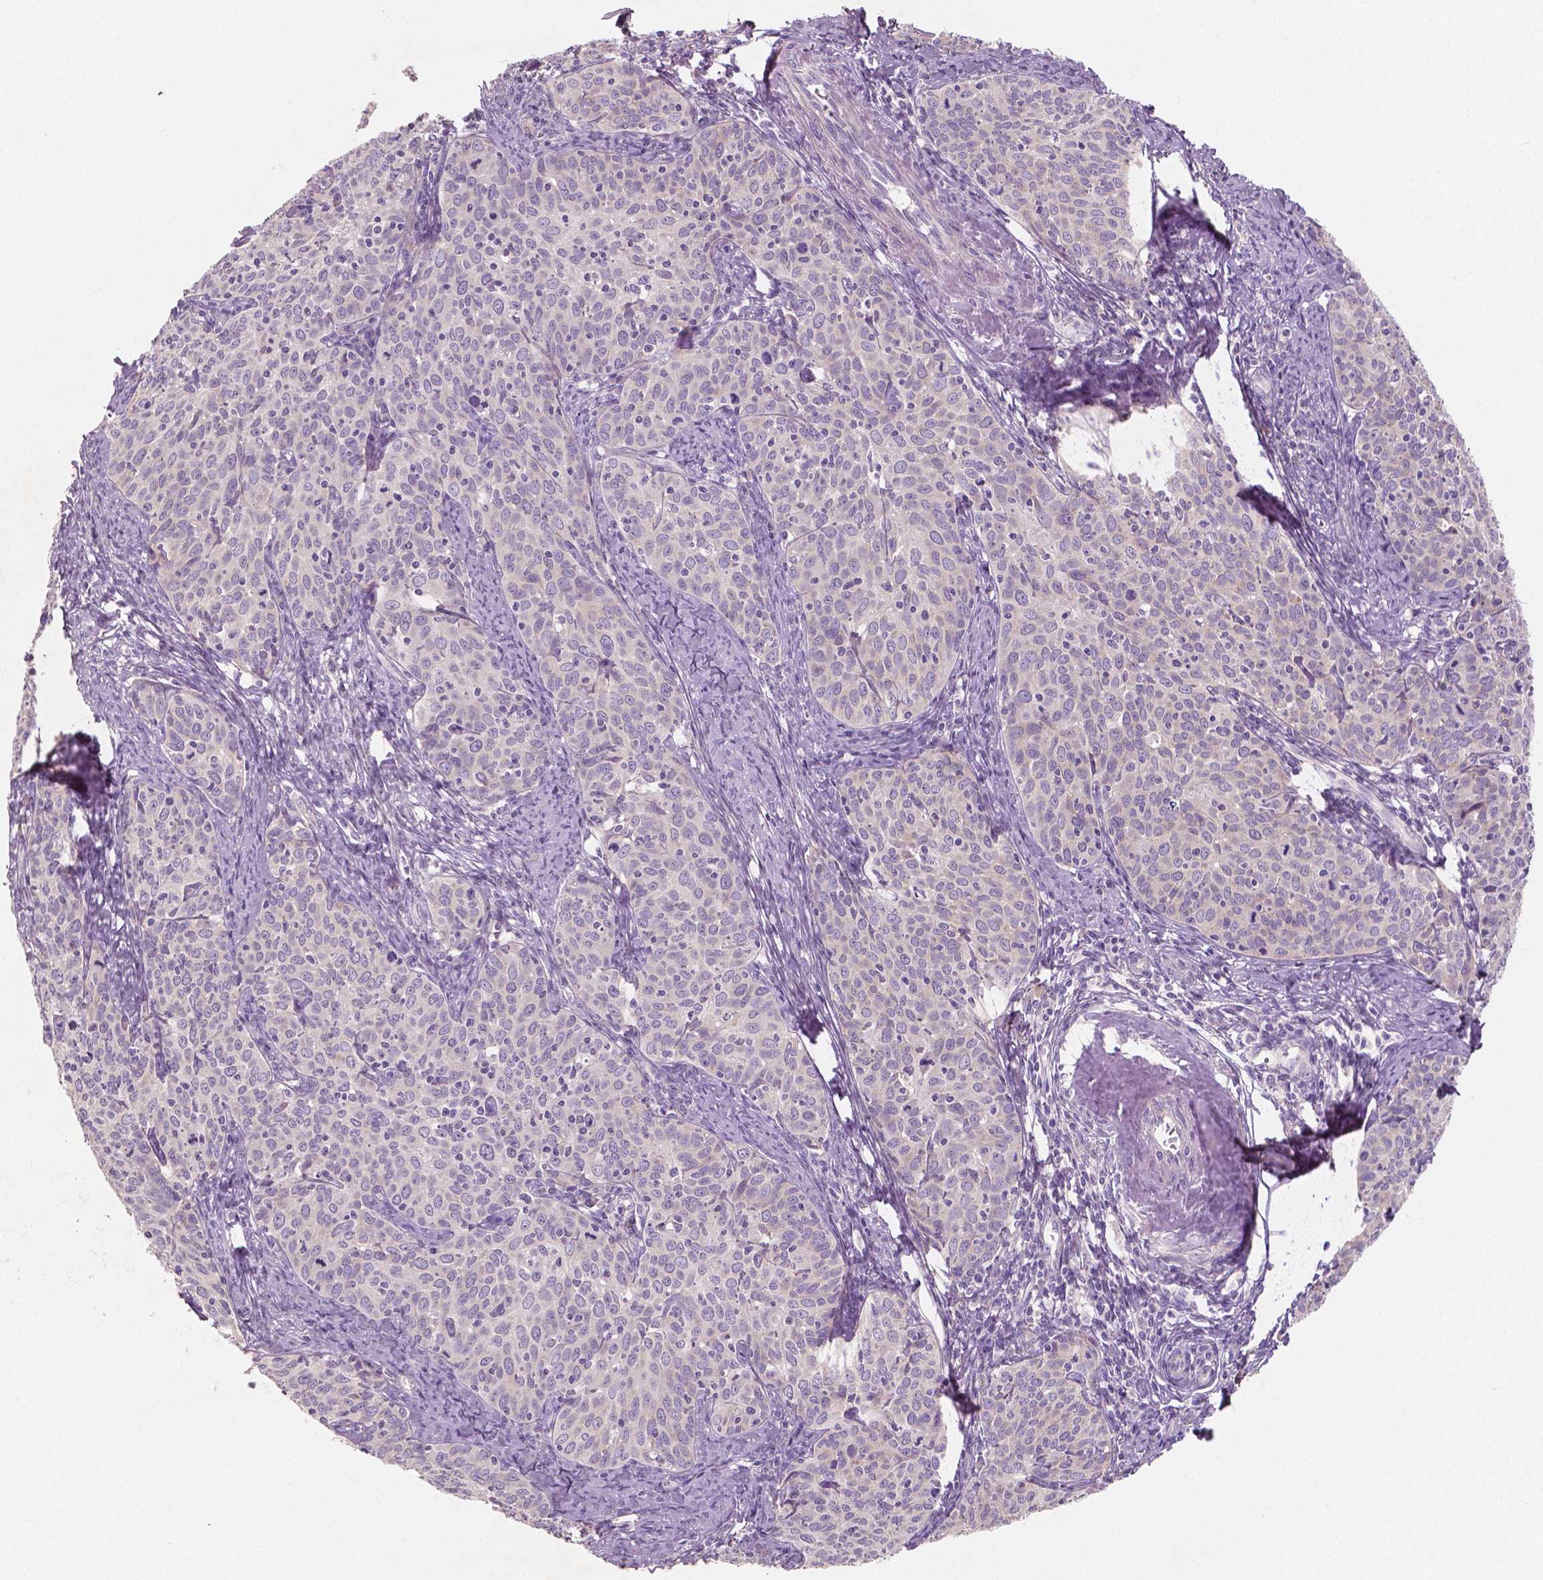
{"staining": {"intensity": "negative", "quantity": "none", "location": "none"}, "tissue": "cervical cancer", "cell_type": "Tumor cells", "image_type": "cancer", "snomed": [{"axis": "morphology", "description": "Squamous cell carcinoma, NOS"}, {"axis": "topography", "description": "Cervix"}], "caption": "Image shows no protein expression in tumor cells of cervical cancer (squamous cell carcinoma) tissue.", "gene": "LSM14B", "patient": {"sex": "female", "age": 62}}